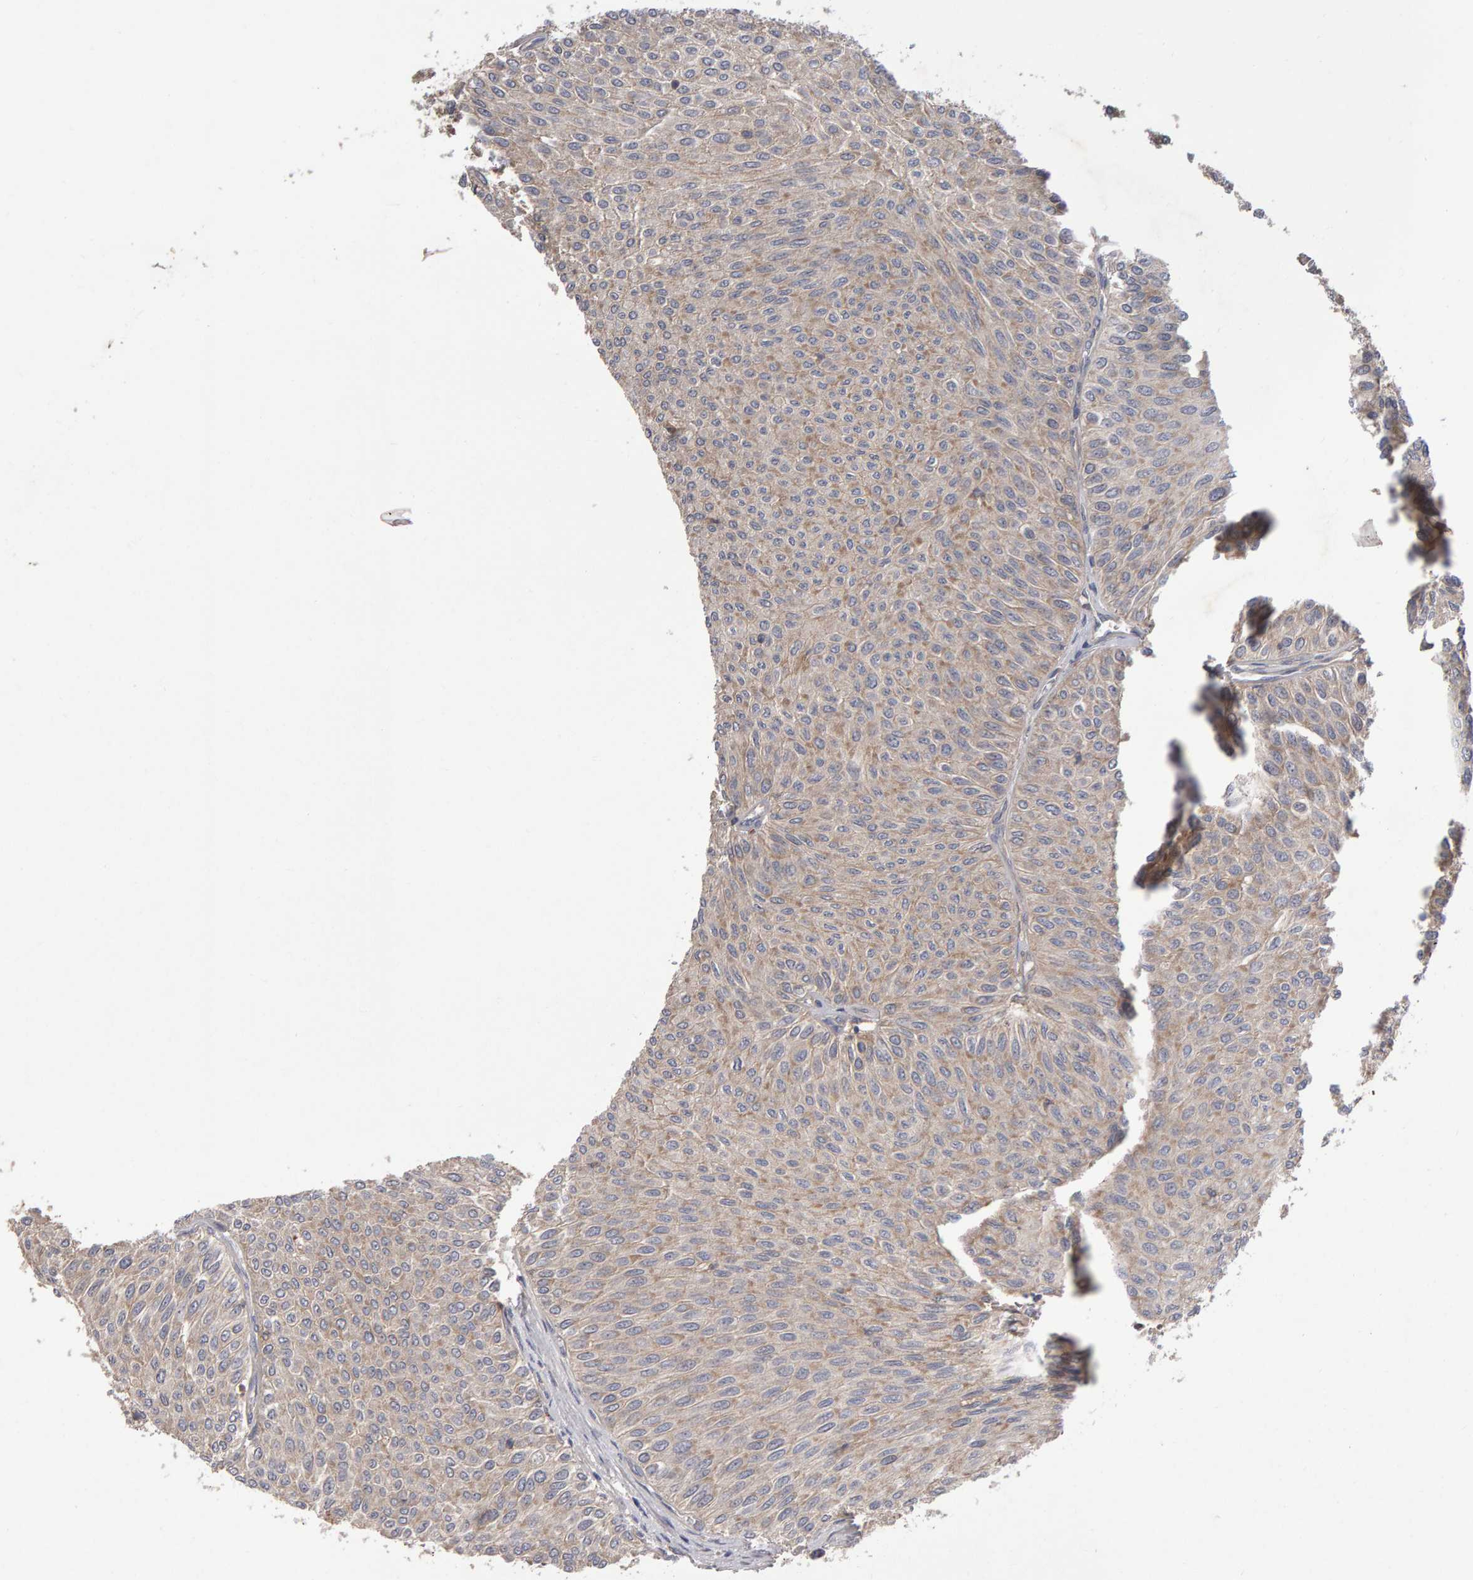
{"staining": {"intensity": "weak", "quantity": "<25%", "location": "cytoplasmic/membranous"}, "tissue": "urothelial cancer", "cell_type": "Tumor cells", "image_type": "cancer", "snomed": [{"axis": "morphology", "description": "Urothelial carcinoma, Low grade"}, {"axis": "topography", "description": "Urinary bladder"}], "caption": "An image of low-grade urothelial carcinoma stained for a protein shows no brown staining in tumor cells.", "gene": "PGS1", "patient": {"sex": "male", "age": 78}}